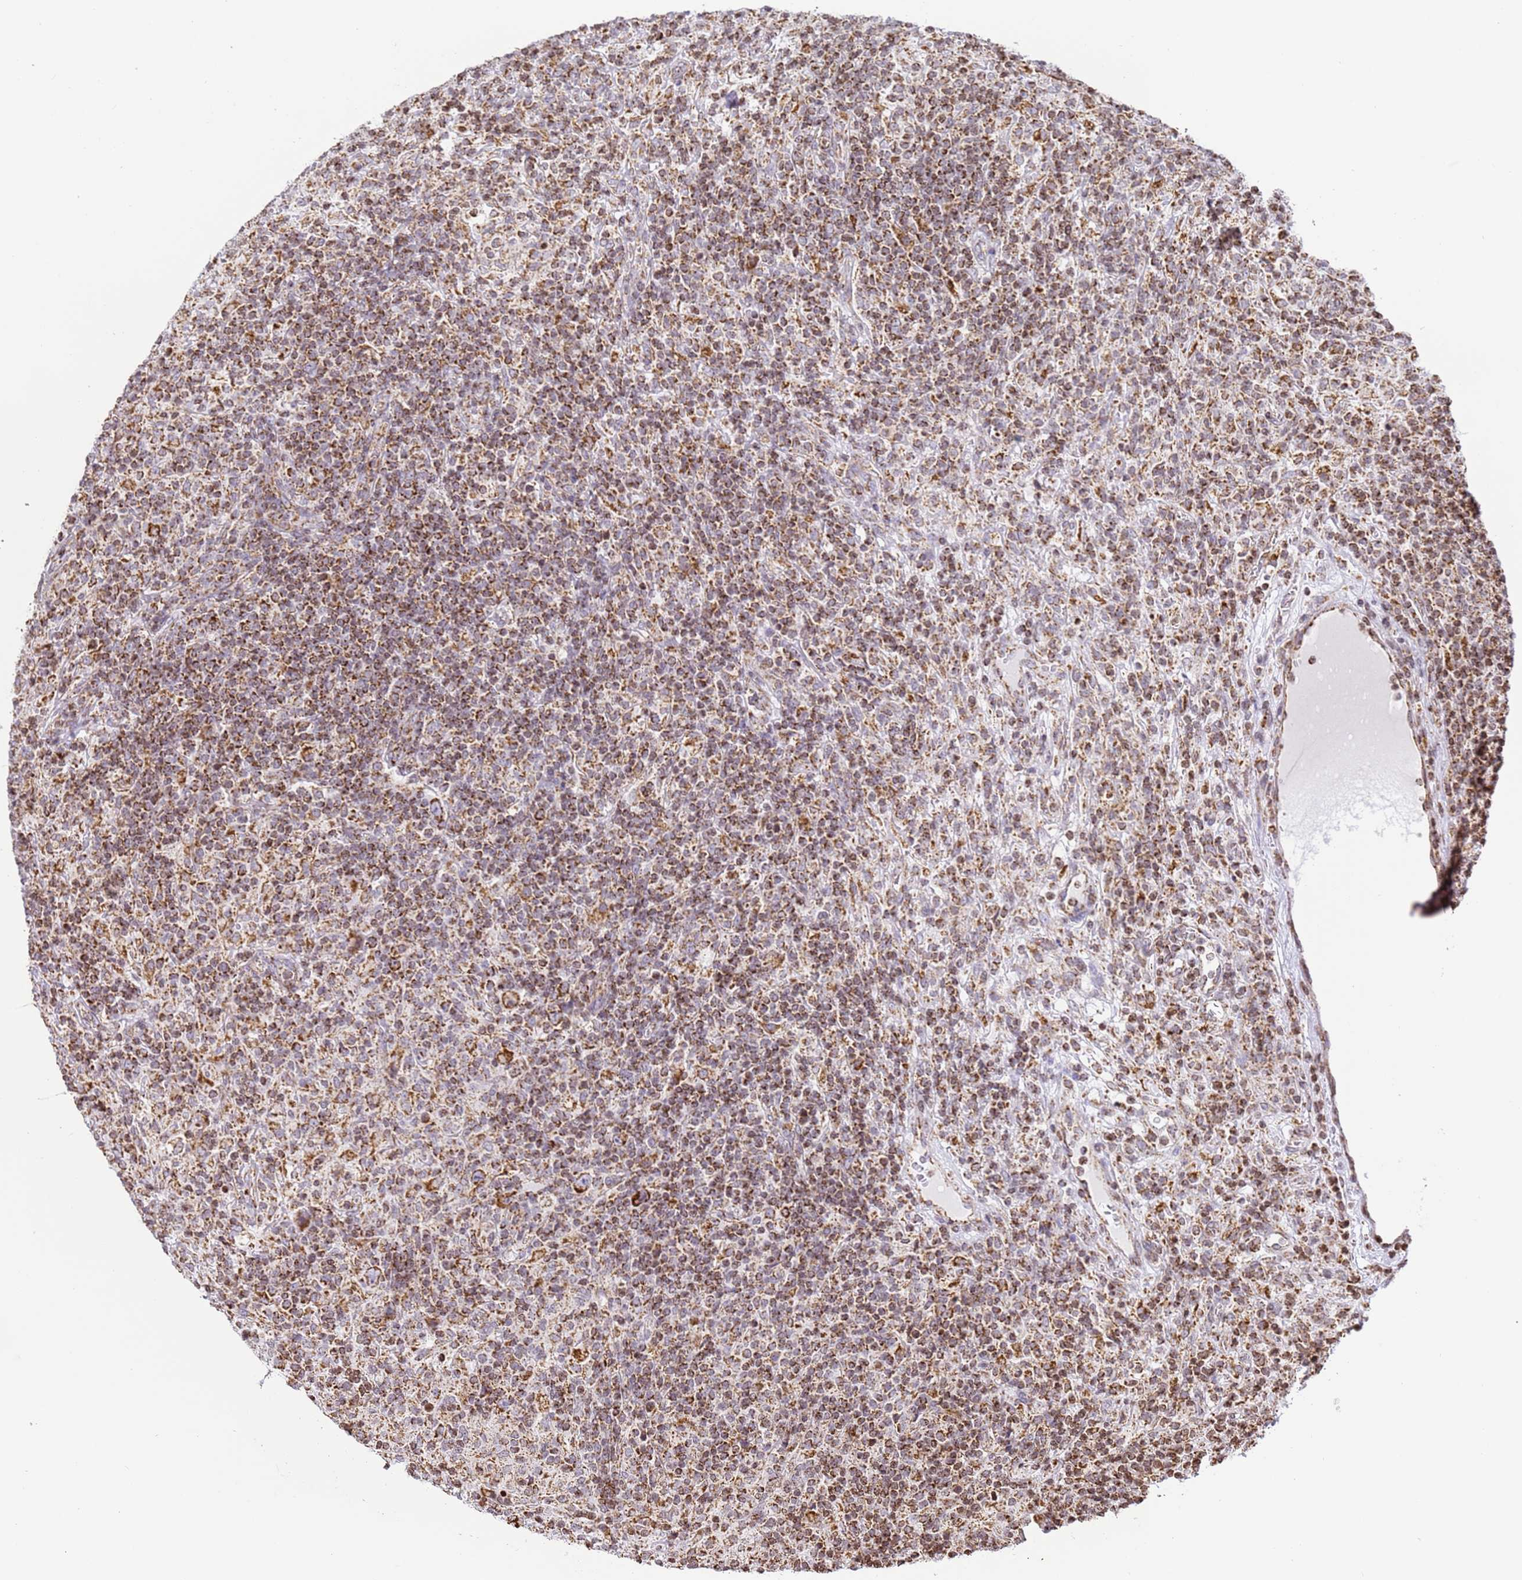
{"staining": {"intensity": "strong", "quantity": ">75%", "location": "cytoplasmic/membranous"}, "tissue": "lymphoma", "cell_type": "Tumor cells", "image_type": "cancer", "snomed": [{"axis": "morphology", "description": "Hodgkin's disease, NOS"}, {"axis": "topography", "description": "Lymph node"}], "caption": "The micrograph demonstrates staining of lymphoma, revealing strong cytoplasmic/membranous protein staining (brown color) within tumor cells.", "gene": "HSPE1", "patient": {"sex": "male", "age": 70}}